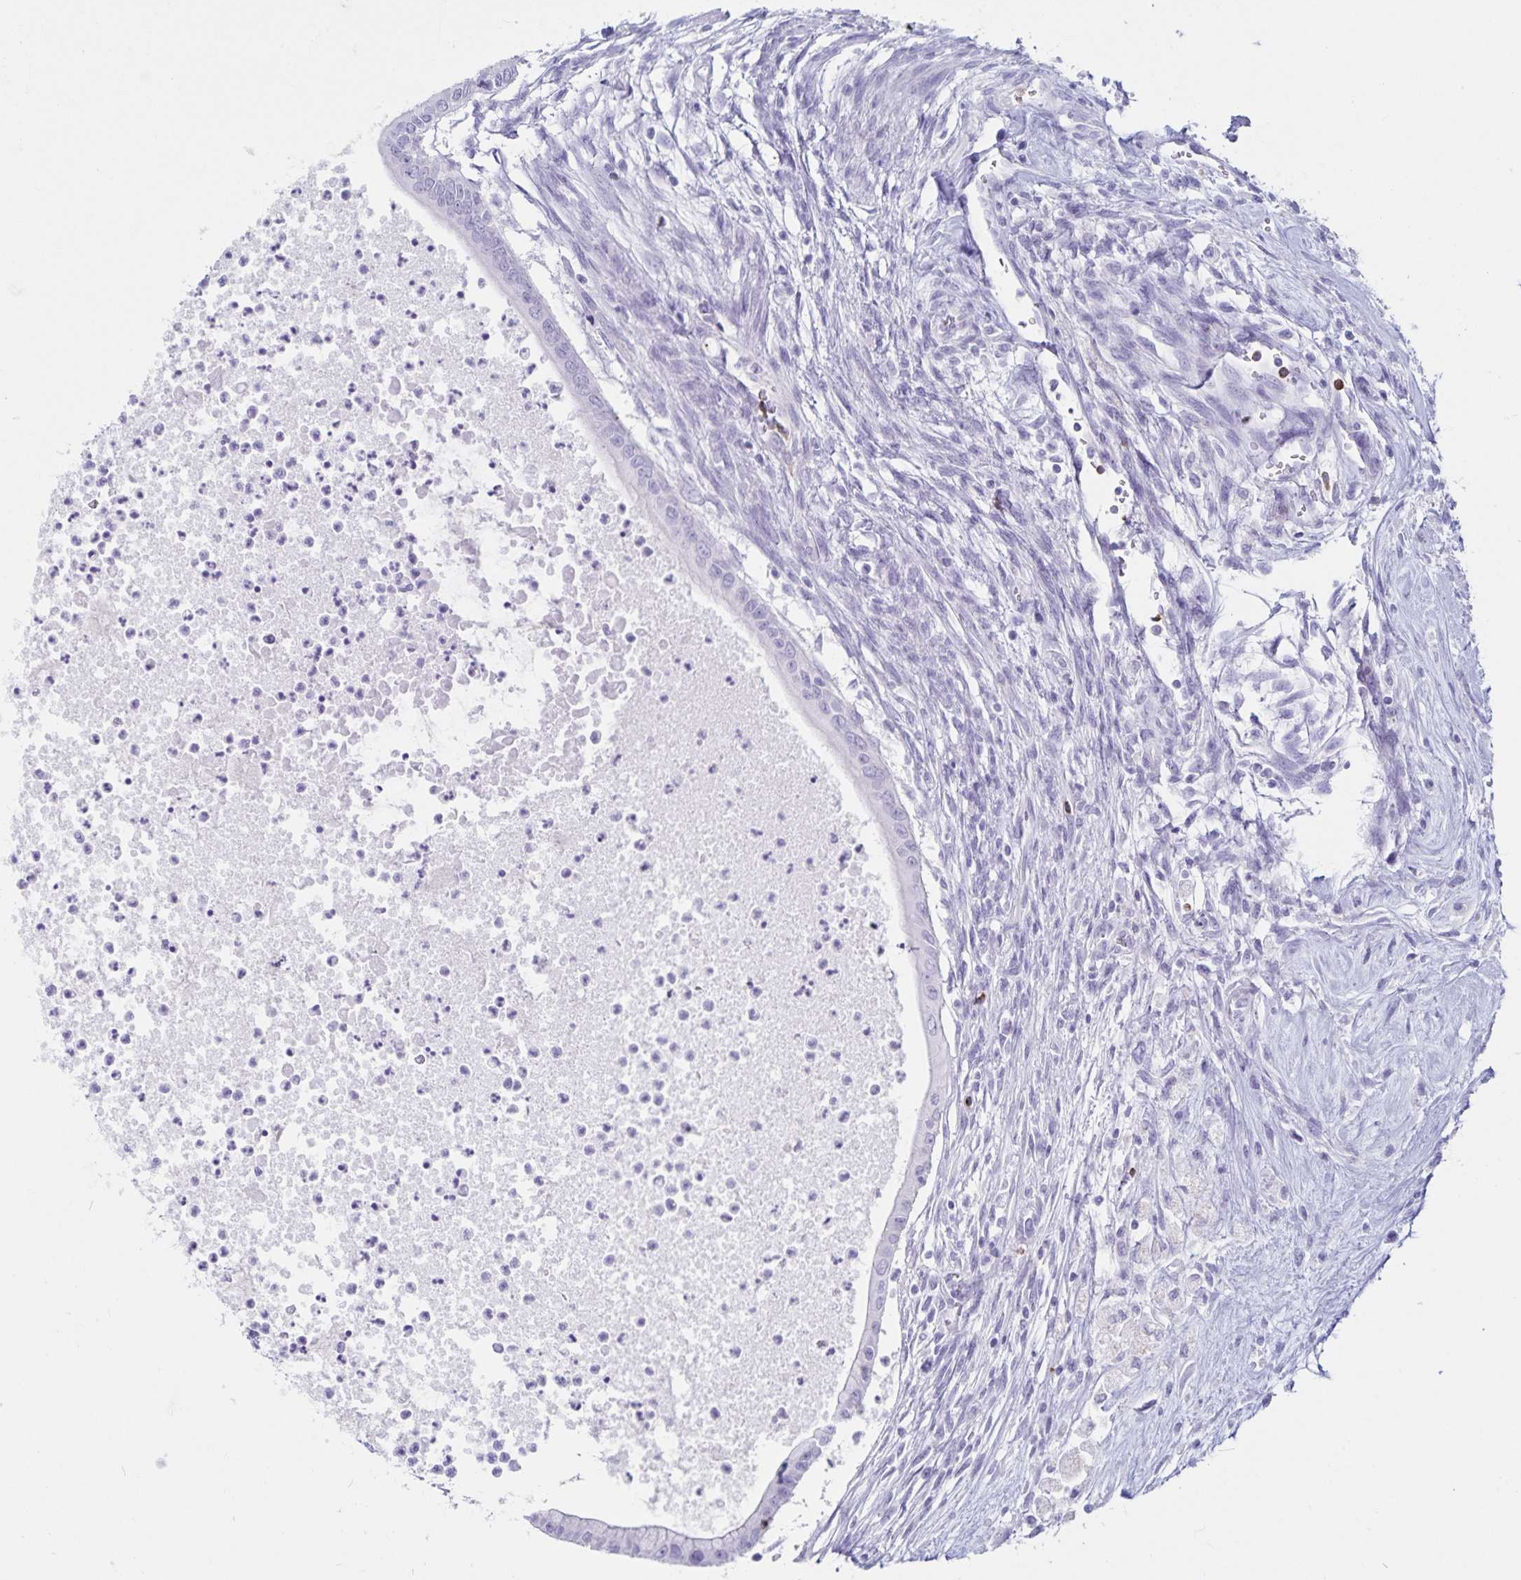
{"staining": {"intensity": "negative", "quantity": "none", "location": "none"}, "tissue": "testis cancer", "cell_type": "Tumor cells", "image_type": "cancer", "snomed": [{"axis": "morphology", "description": "Carcinoma, Embryonal, NOS"}, {"axis": "topography", "description": "Testis"}], "caption": "Immunohistochemistry (IHC) photomicrograph of testis embryonal carcinoma stained for a protein (brown), which displays no staining in tumor cells. The staining was performed using DAB (3,3'-diaminobenzidine) to visualize the protein expression in brown, while the nuclei were stained in blue with hematoxylin (Magnification: 20x).", "gene": "GNLY", "patient": {"sex": "male", "age": 37}}